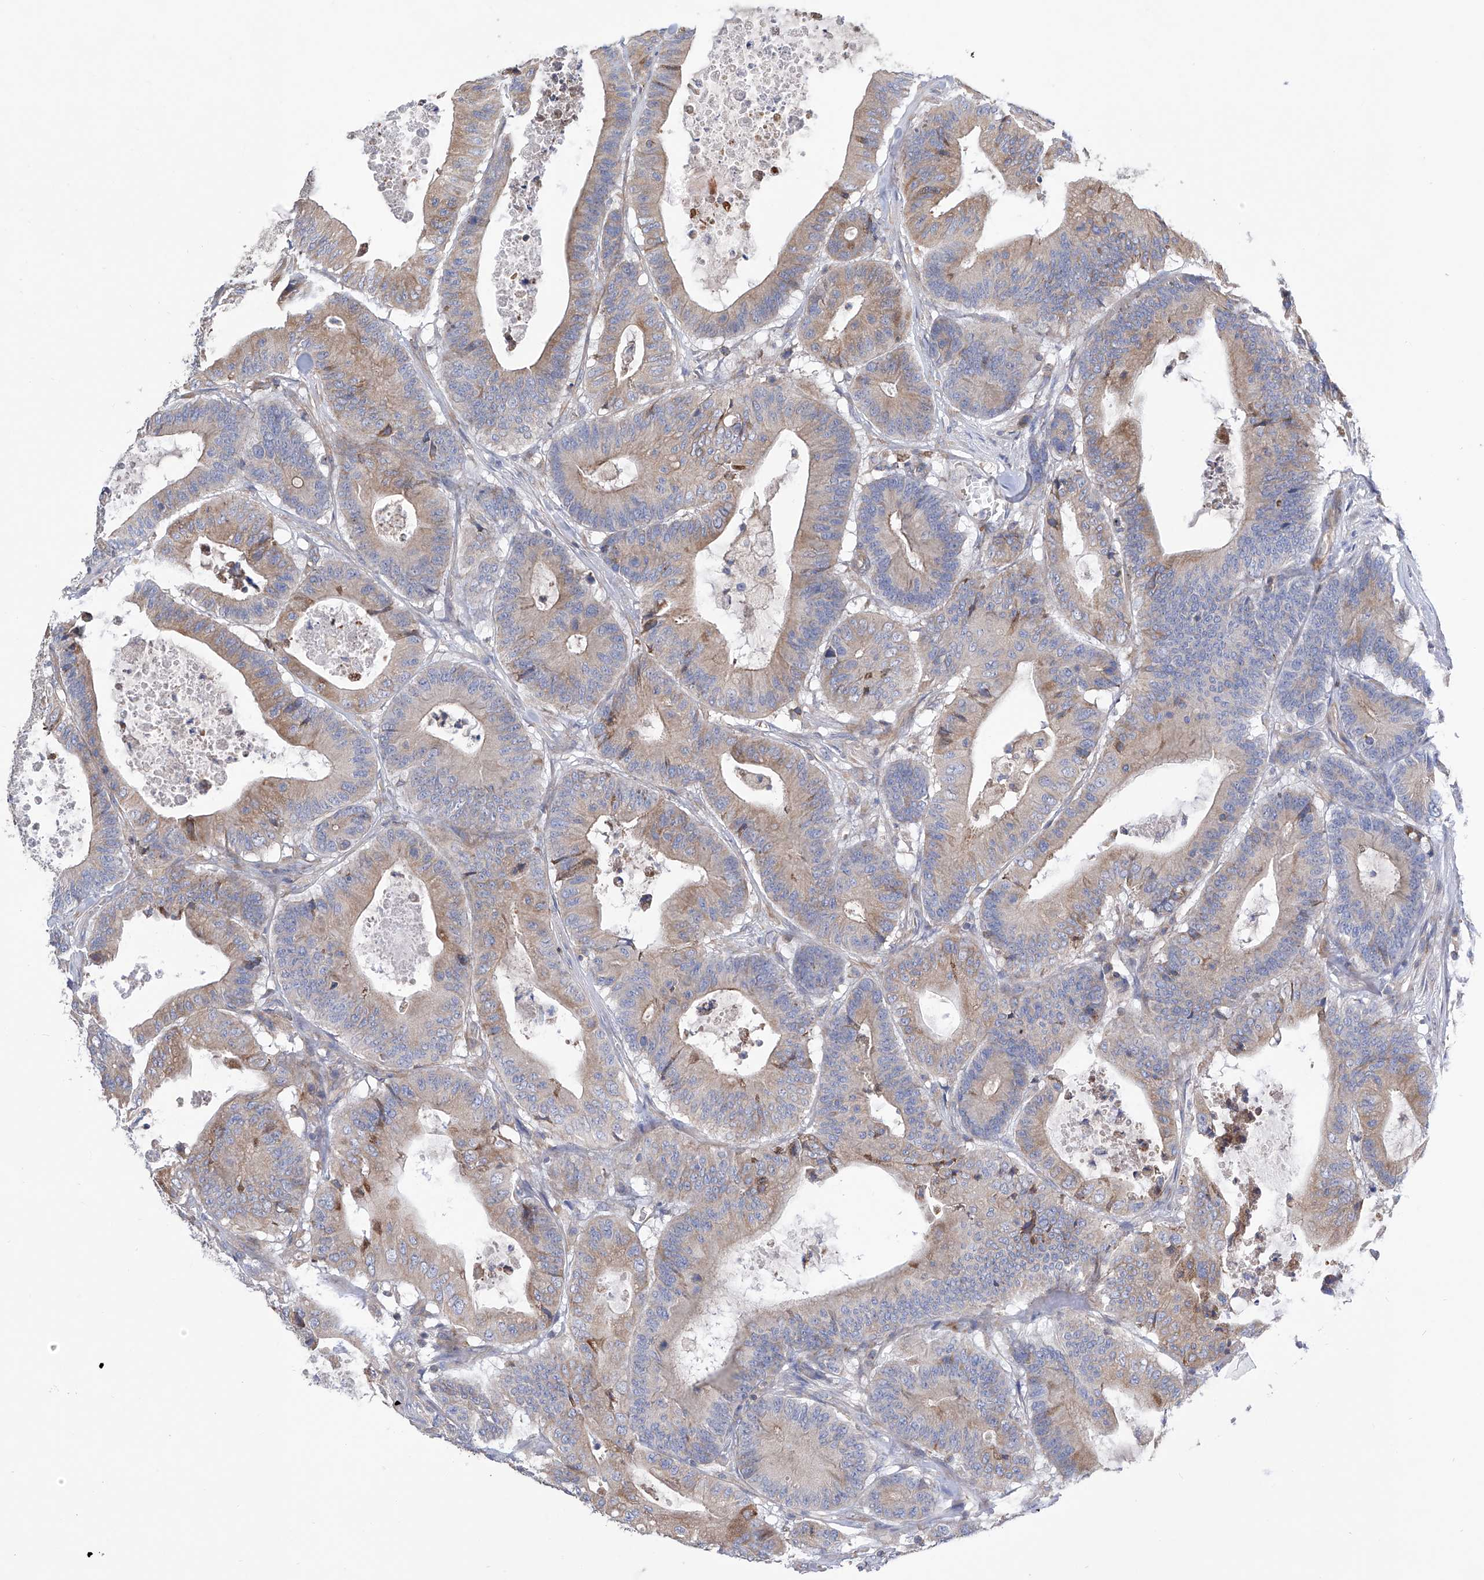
{"staining": {"intensity": "moderate", "quantity": "<25%", "location": "cytoplasmic/membranous"}, "tissue": "colorectal cancer", "cell_type": "Tumor cells", "image_type": "cancer", "snomed": [{"axis": "morphology", "description": "Adenocarcinoma, NOS"}, {"axis": "topography", "description": "Colon"}], "caption": "IHC histopathology image of neoplastic tissue: colorectal cancer stained using immunohistochemistry displays low levels of moderate protein expression localized specifically in the cytoplasmic/membranous of tumor cells, appearing as a cytoplasmic/membranous brown color.", "gene": "NFATC4", "patient": {"sex": "female", "age": 84}}